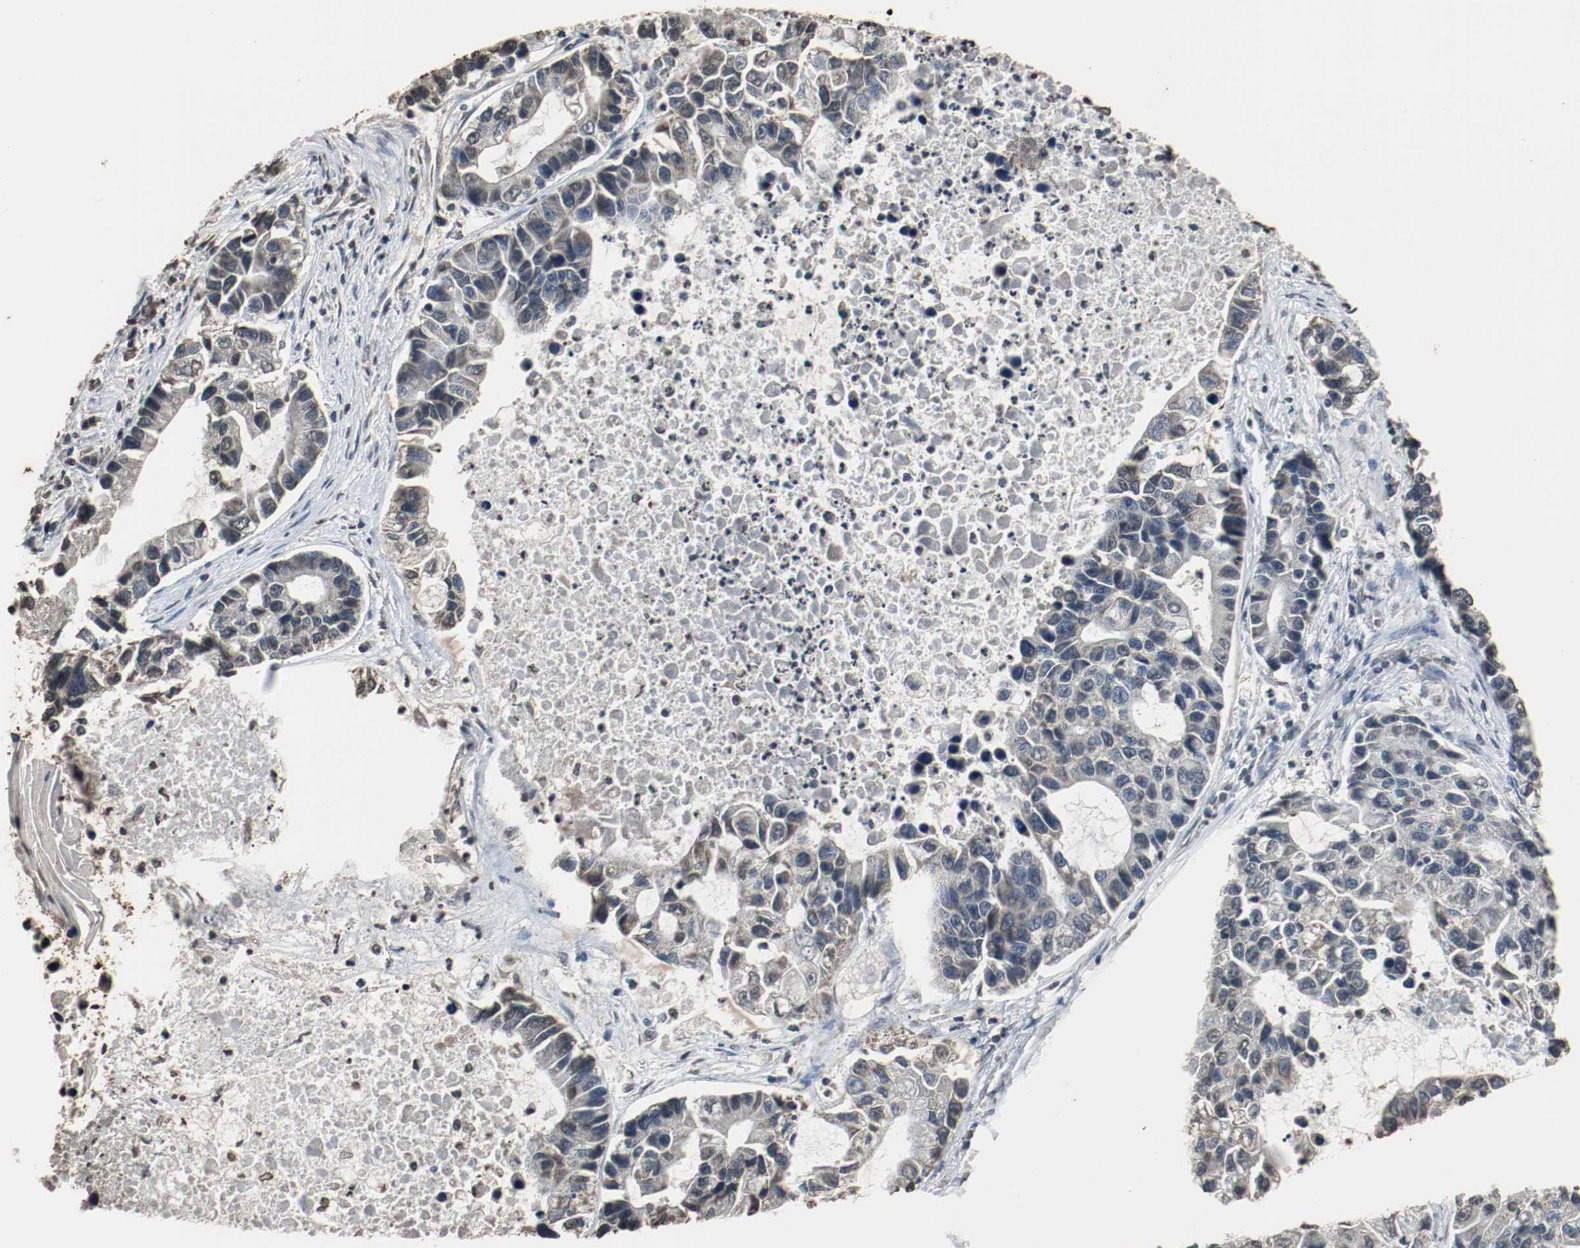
{"staining": {"intensity": "negative", "quantity": "none", "location": "none"}, "tissue": "lung cancer", "cell_type": "Tumor cells", "image_type": "cancer", "snomed": [{"axis": "morphology", "description": "Adenocarcinoma, NOS"}, {"axis": "topography", "description": "Lung"}], "caption": "An image of human lung cancer is negative for staining in tumor cells.", "gene": "RTN4", "patient": {"sex": "female", "age": 51}}